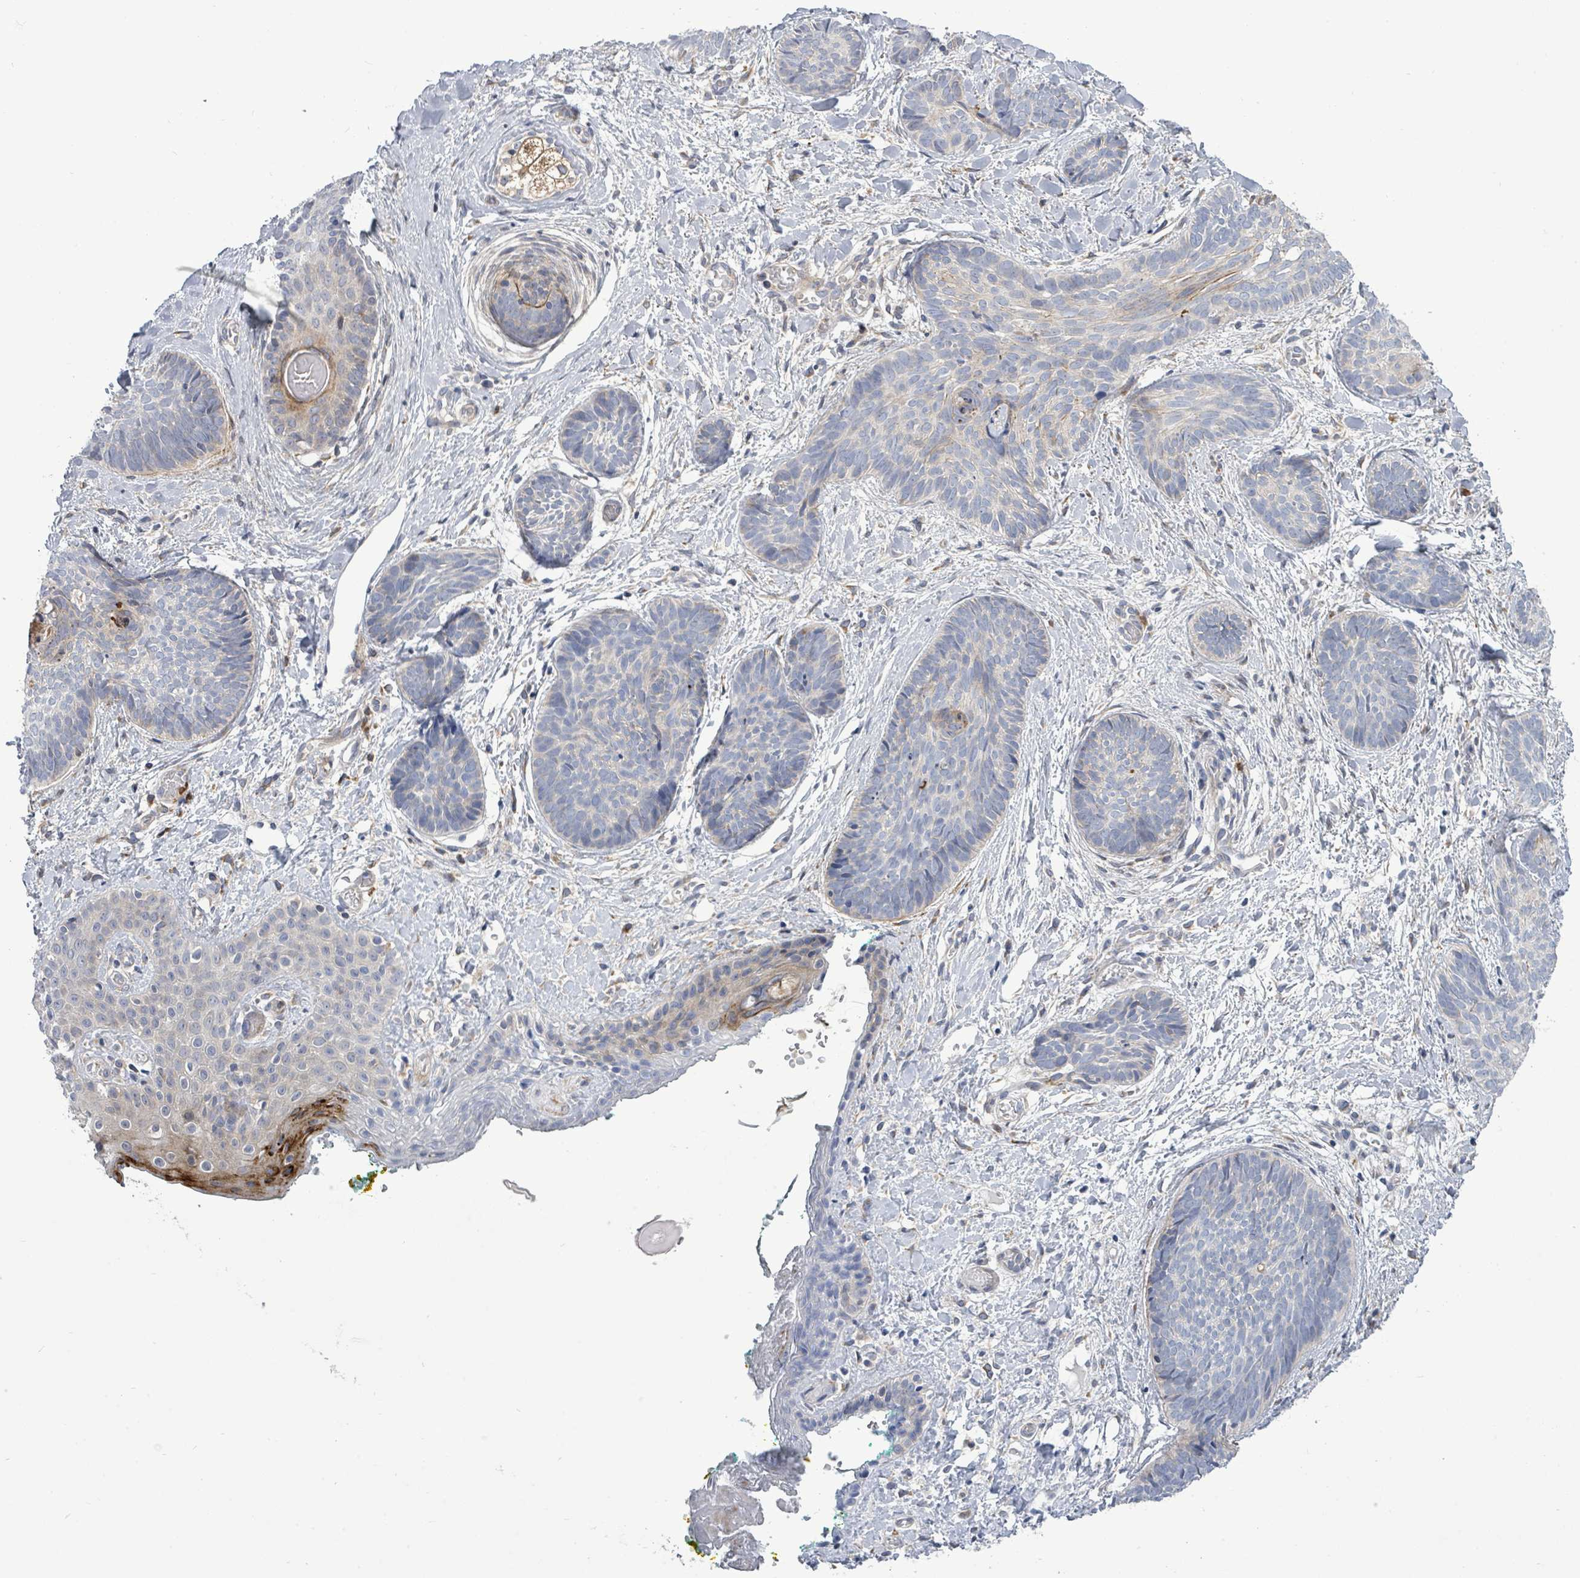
{"staining": {"intensity": "negative", "quantity": "none", "location": "none"}, "tissue": "skin cancer", "cell_type": "Tumor cells", "image_type": "cancer", "snomed": [{"axis": "morphology", "description": "Basal cell carcinoma"}, {"axis": "topography", "description": "Skin"}], "caption": "Immunohistochemistry image of human skin cancer stained for a protein (brown), which exhibits no staining in tumor cells. (Brightfield microscopy of DAB (3,3'-diaminobenzidine) IHC at high magnification).", "gene": "SAR1A", "patient": {"sex": "female", "age": 81}}